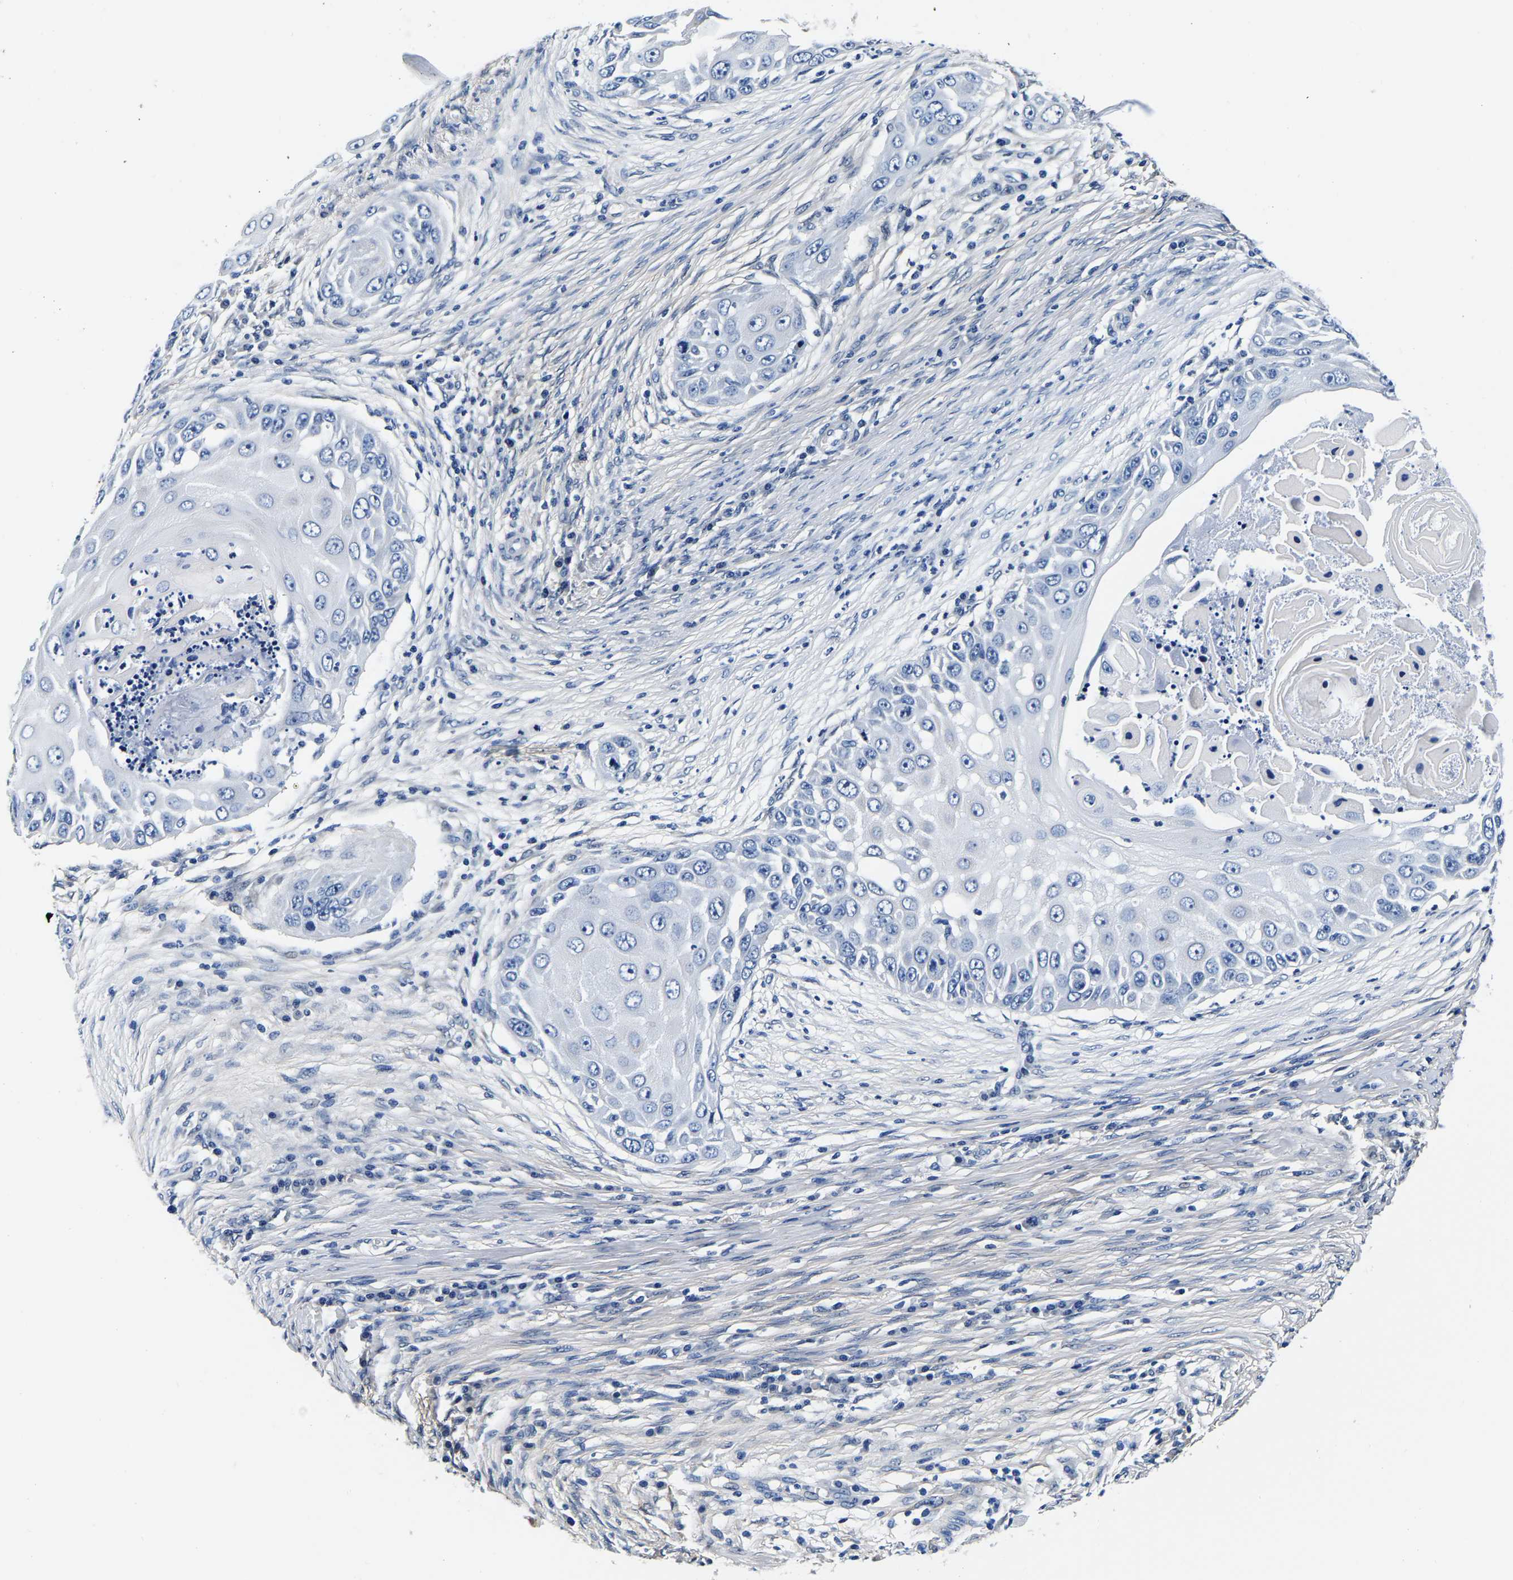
{"staining": {"intensity": "negative", "quantity": "none", "location": "none"}, "tissue": "skin cancer", "cell_type": "Tumor cells", "image_type": "cancer", "snomed": [{"axis": "morphology", "description": "Squamous cell carcinoma, NOS"}, {"axis": "topography", "description": "Skin"}], "caption": "Immunohistochemical staining of squamous cell carcinoma (skin) displays no significant expression in tumor cells.", "gene": "ACO1", "patient": {"sex": "female", "age": 44}}